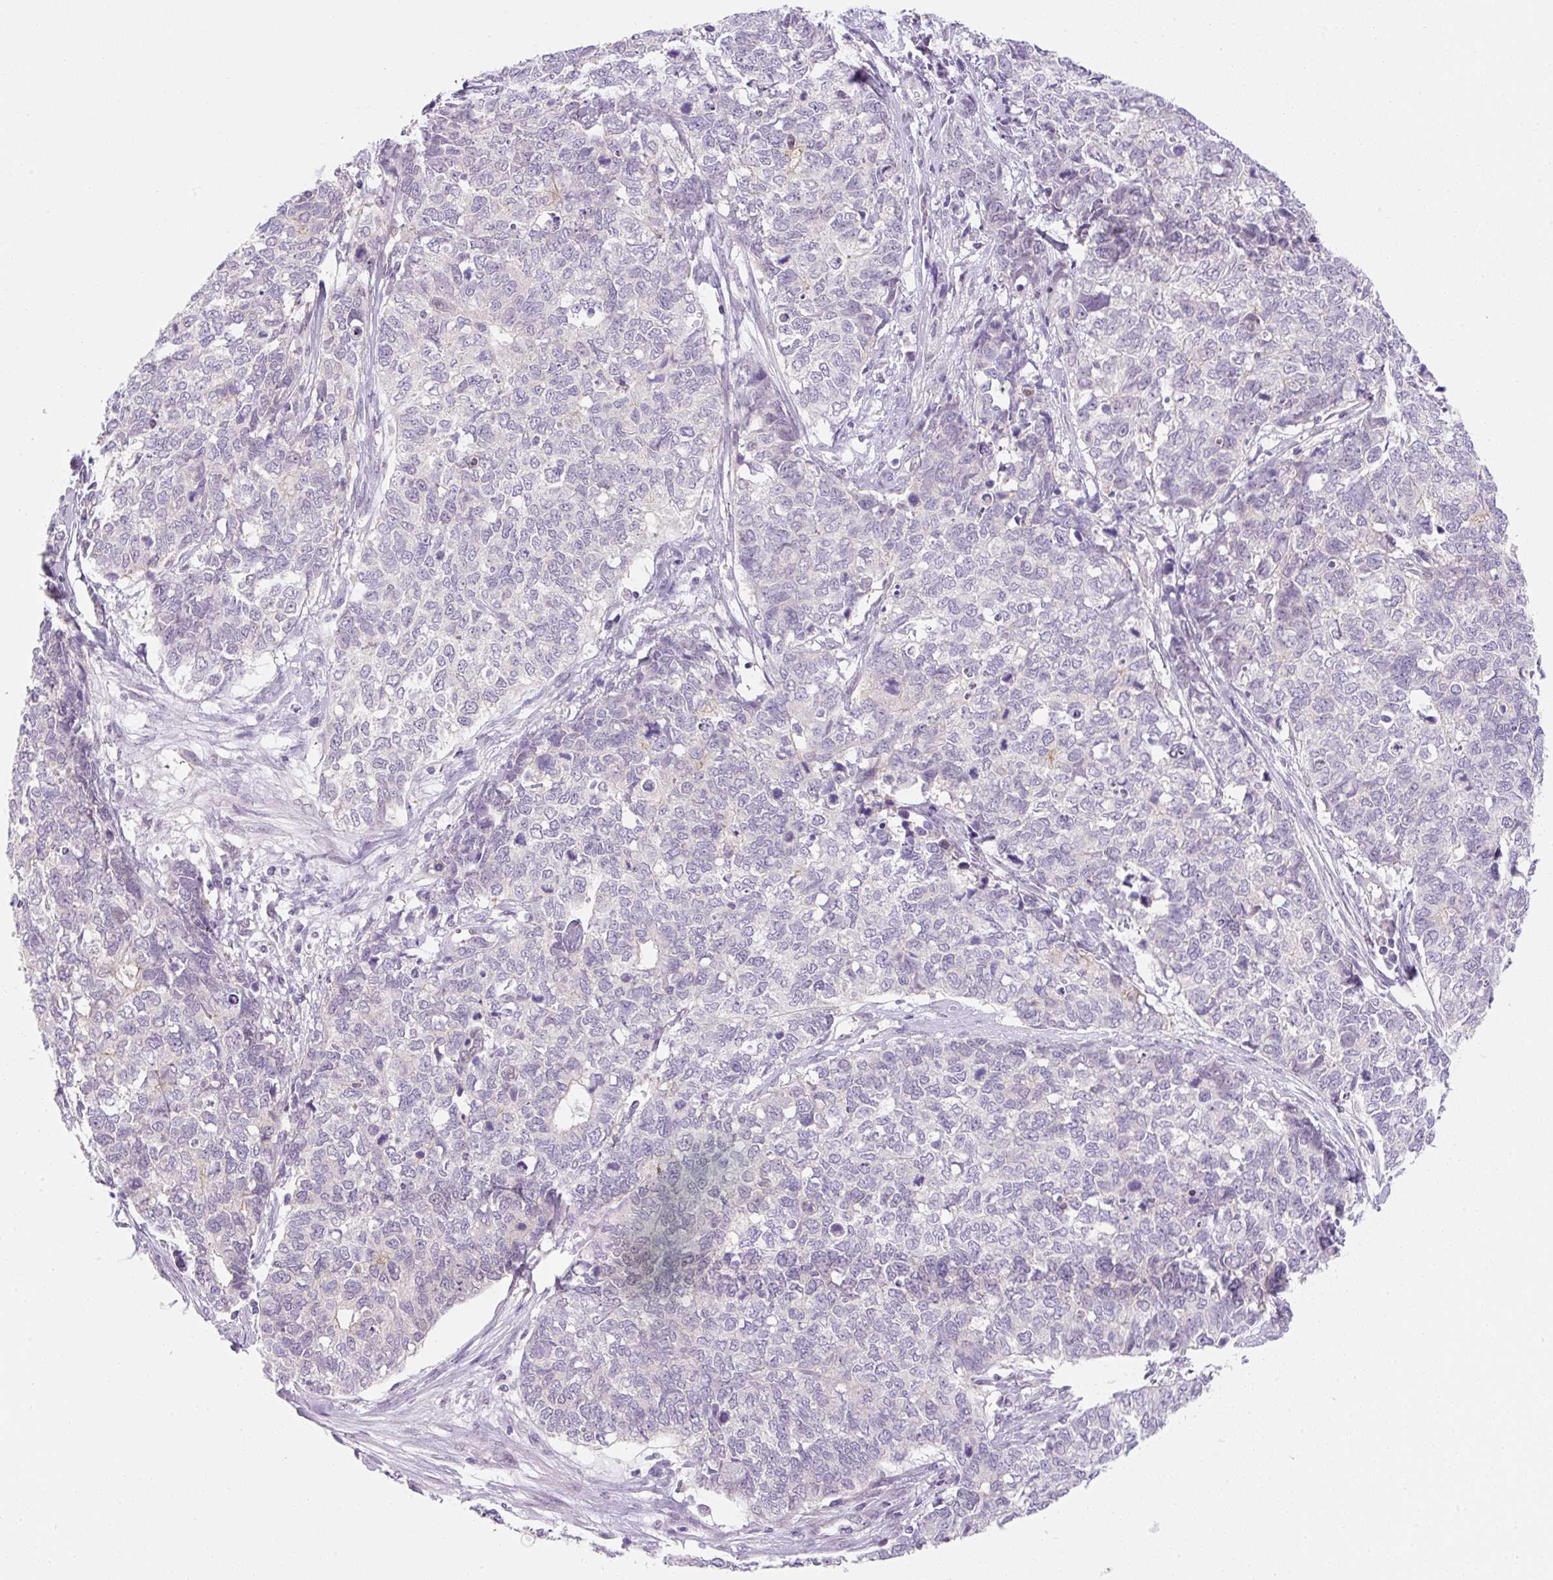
{"staining": {"intensity": "negative", "quantity": "none", "location": "none"}, "tissue": "cervical cancer", "cell_type": "Tumor cells", "image_type": "cancer", "snomed": [{"axis": "morphology", "description": "Squamous cell carcinoma, NOS"}, {"axis": "topography", "description": "Cervix"}], "caption": "Protein analysis of squamous cell carcinoma (cervical) displays no significant positivity in tumor cells.", "gene": "SYNE3", "patient": {"sex": "female", "age": 63}}